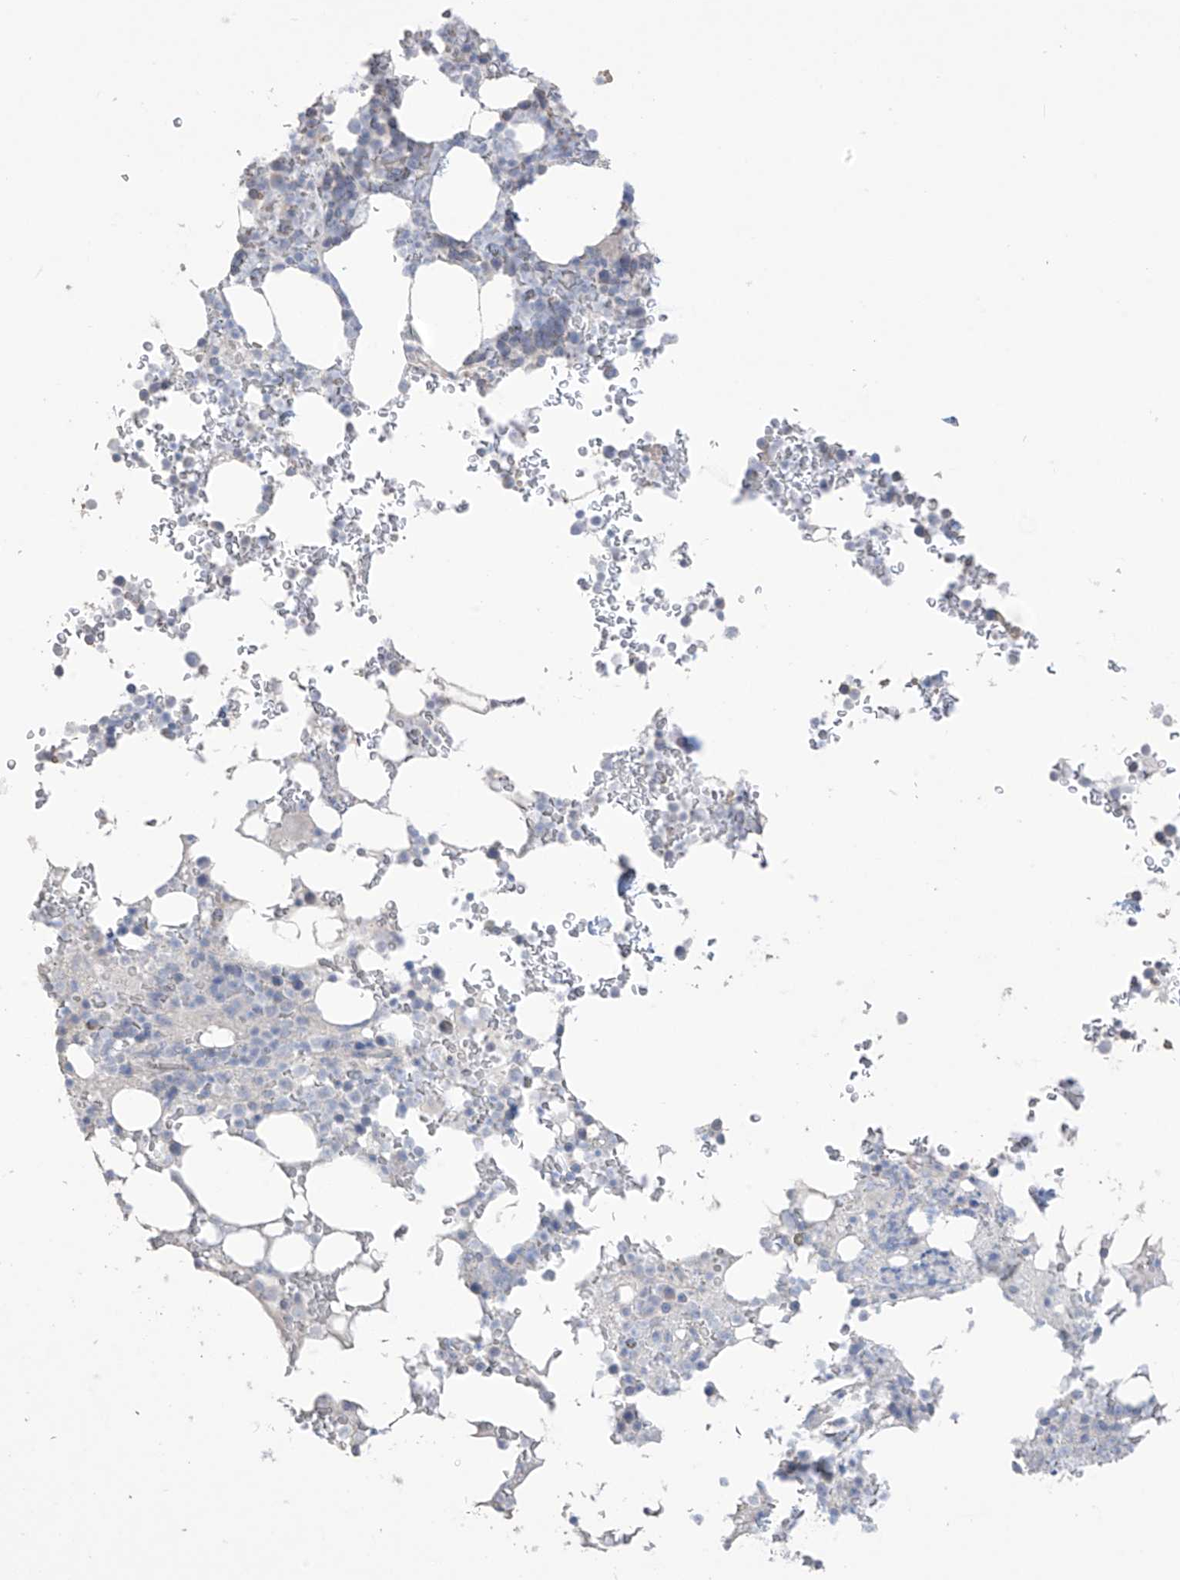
{"staining": {"intensity": "negative", "quantity": "none", "location": "none"}, "tissue": "bone marrow", "cell_type": "Hematopoietic cells", "image_type": "normal", "snomed": [{"axis": "morphology", "description": "Normal tissue, NOS"}, {"axis": "topography", "description": "Bone marrow"}], "caption": "Immunohistochemistry photomicrograph of normal human bone marrow stained for a protein (brown), which demonstrates no positivity in hematopoietic cells.", "gene": "ASPRV1", "patient": {"sex": "male", "age": 58}}